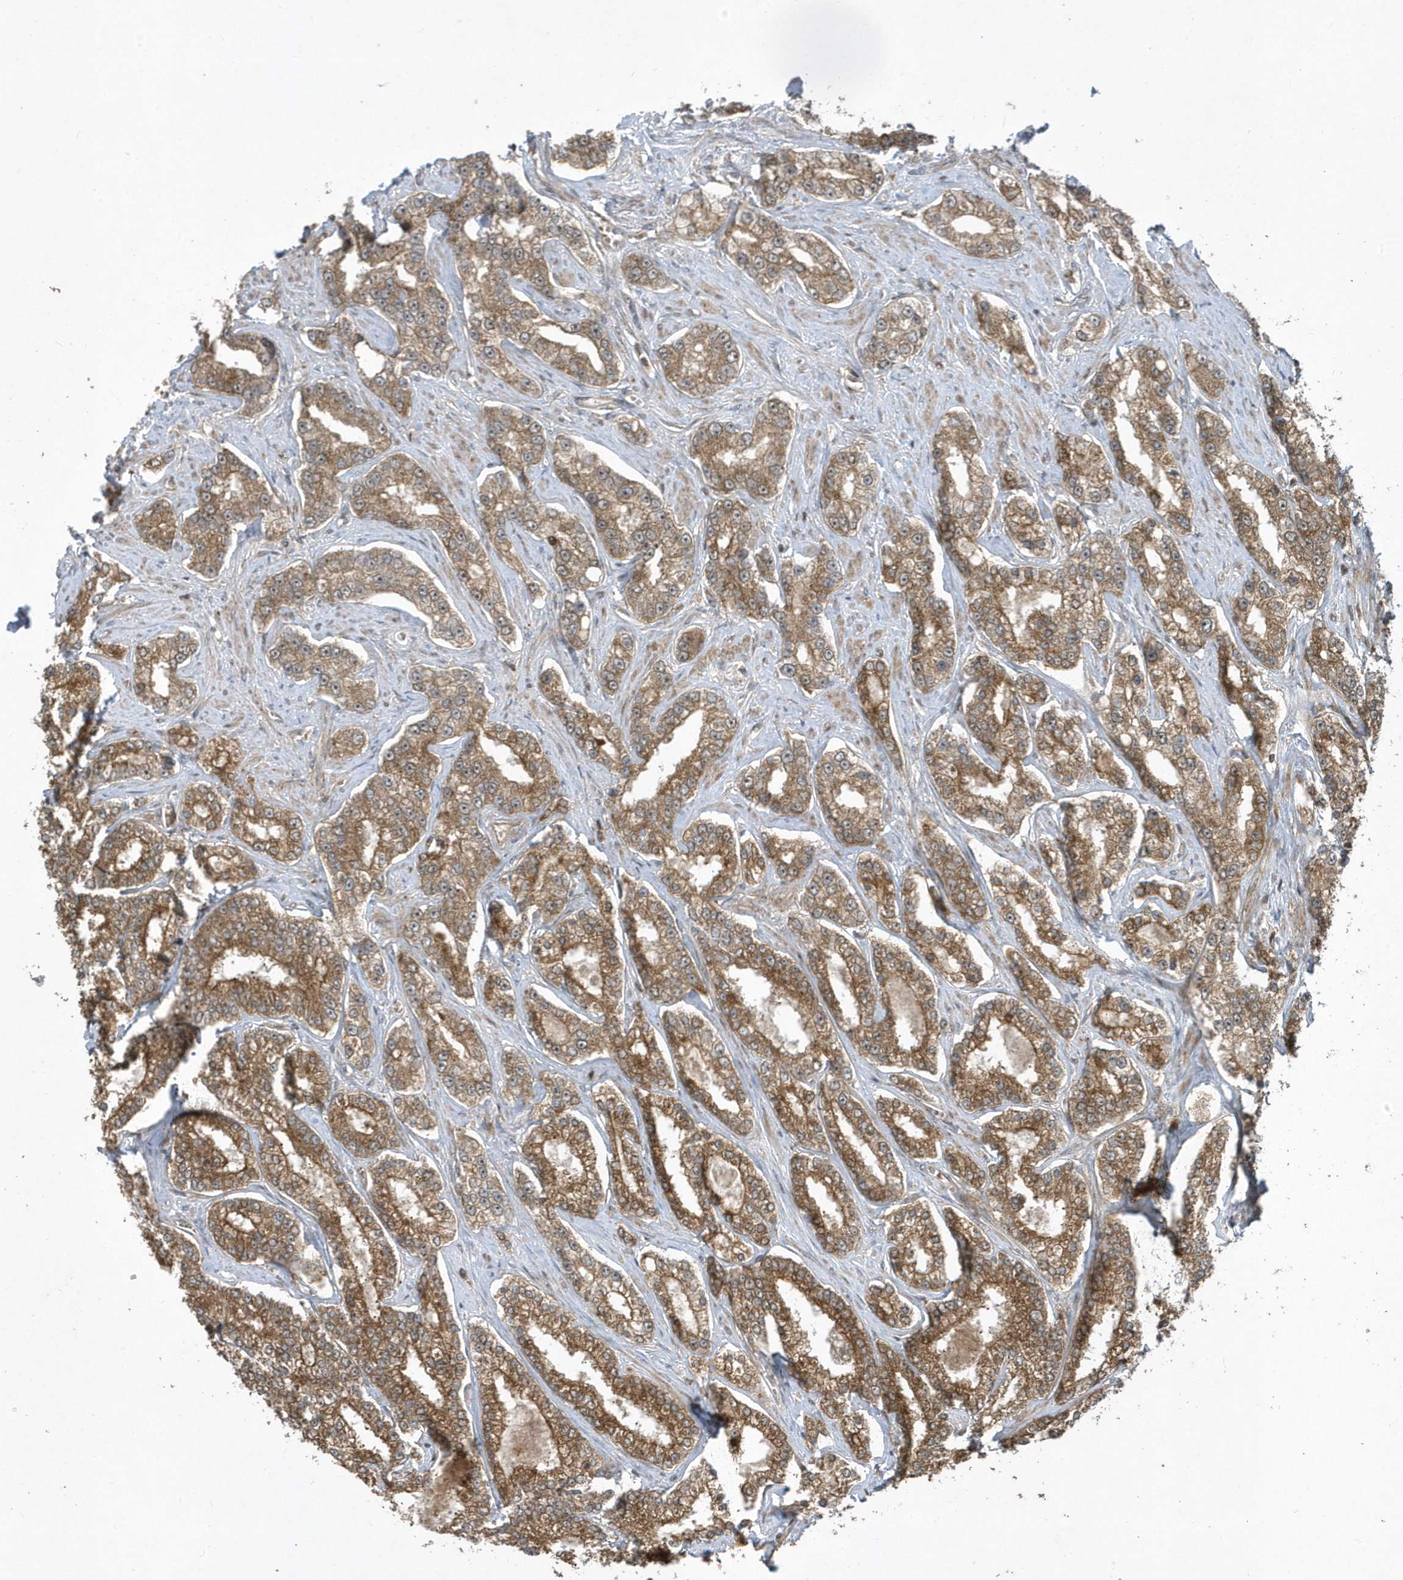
{"staining": {"intensity": "moderate", "quantity": ">75%", "location": "cytoplasmic/membranous"}, "tissue": "prostate cancer", "cell_type": "Tumor cells", "image_type": "cancer", "snomed": [{"axis": "morphology", "description": "Normal tissue, NOS"}, {"axis": "morphology", "description": "Adenocarcinoma, High grade"}, {"axis": "topography", "description": "Prostate"}], "caption": "Brown immunohistochemical staining in human adenocarcinoma (high-grade) (prostate) exhibits moderate cytoplasmic/membranous staining in about >75% of tumor cells.", "gene": "STAMBP", "patient": {"sex": "male", "age": 83}}